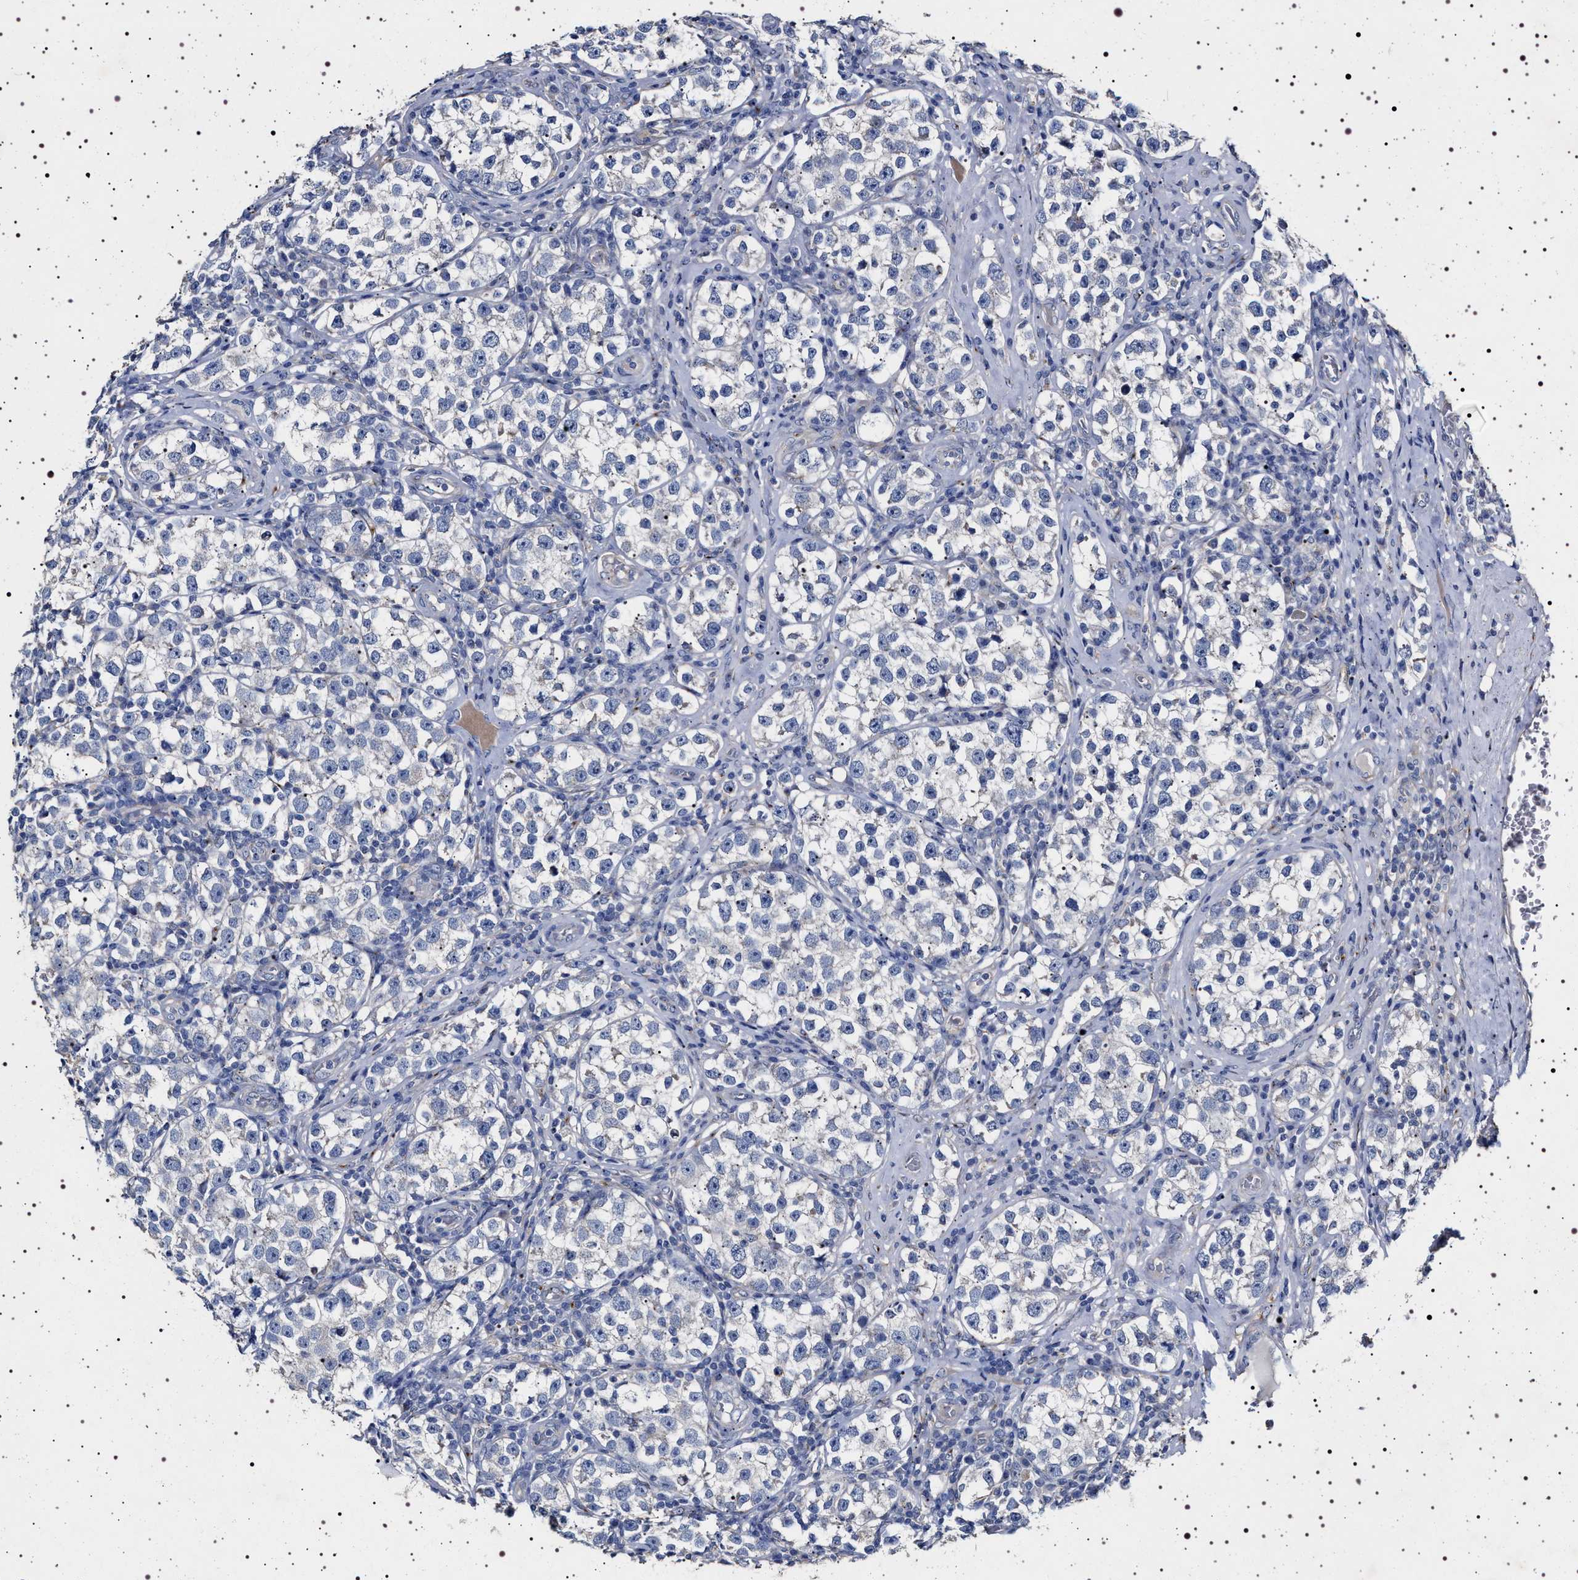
{"staining": {"intensity": "negative", "quantity": "none", "location": "none"}, "tissue": "testis cancer", "cell_type": "Tumor cells", "image_type": "cancer", "snomed": [{"axis": "morphology", "description": "Normal tissue, NOS"}, {"axis": "morphology", "description": "Seminoma, NOS"}, {"axis": "topography", "description": "Testis"}], "caption": "This is a histopathology image of immunohistochemistry (IHC) staining of testis cancer, which shows no positivity in tumor cells.", "gene": "NAALADL2", "patient": {"sex": "male", "age": 43}}